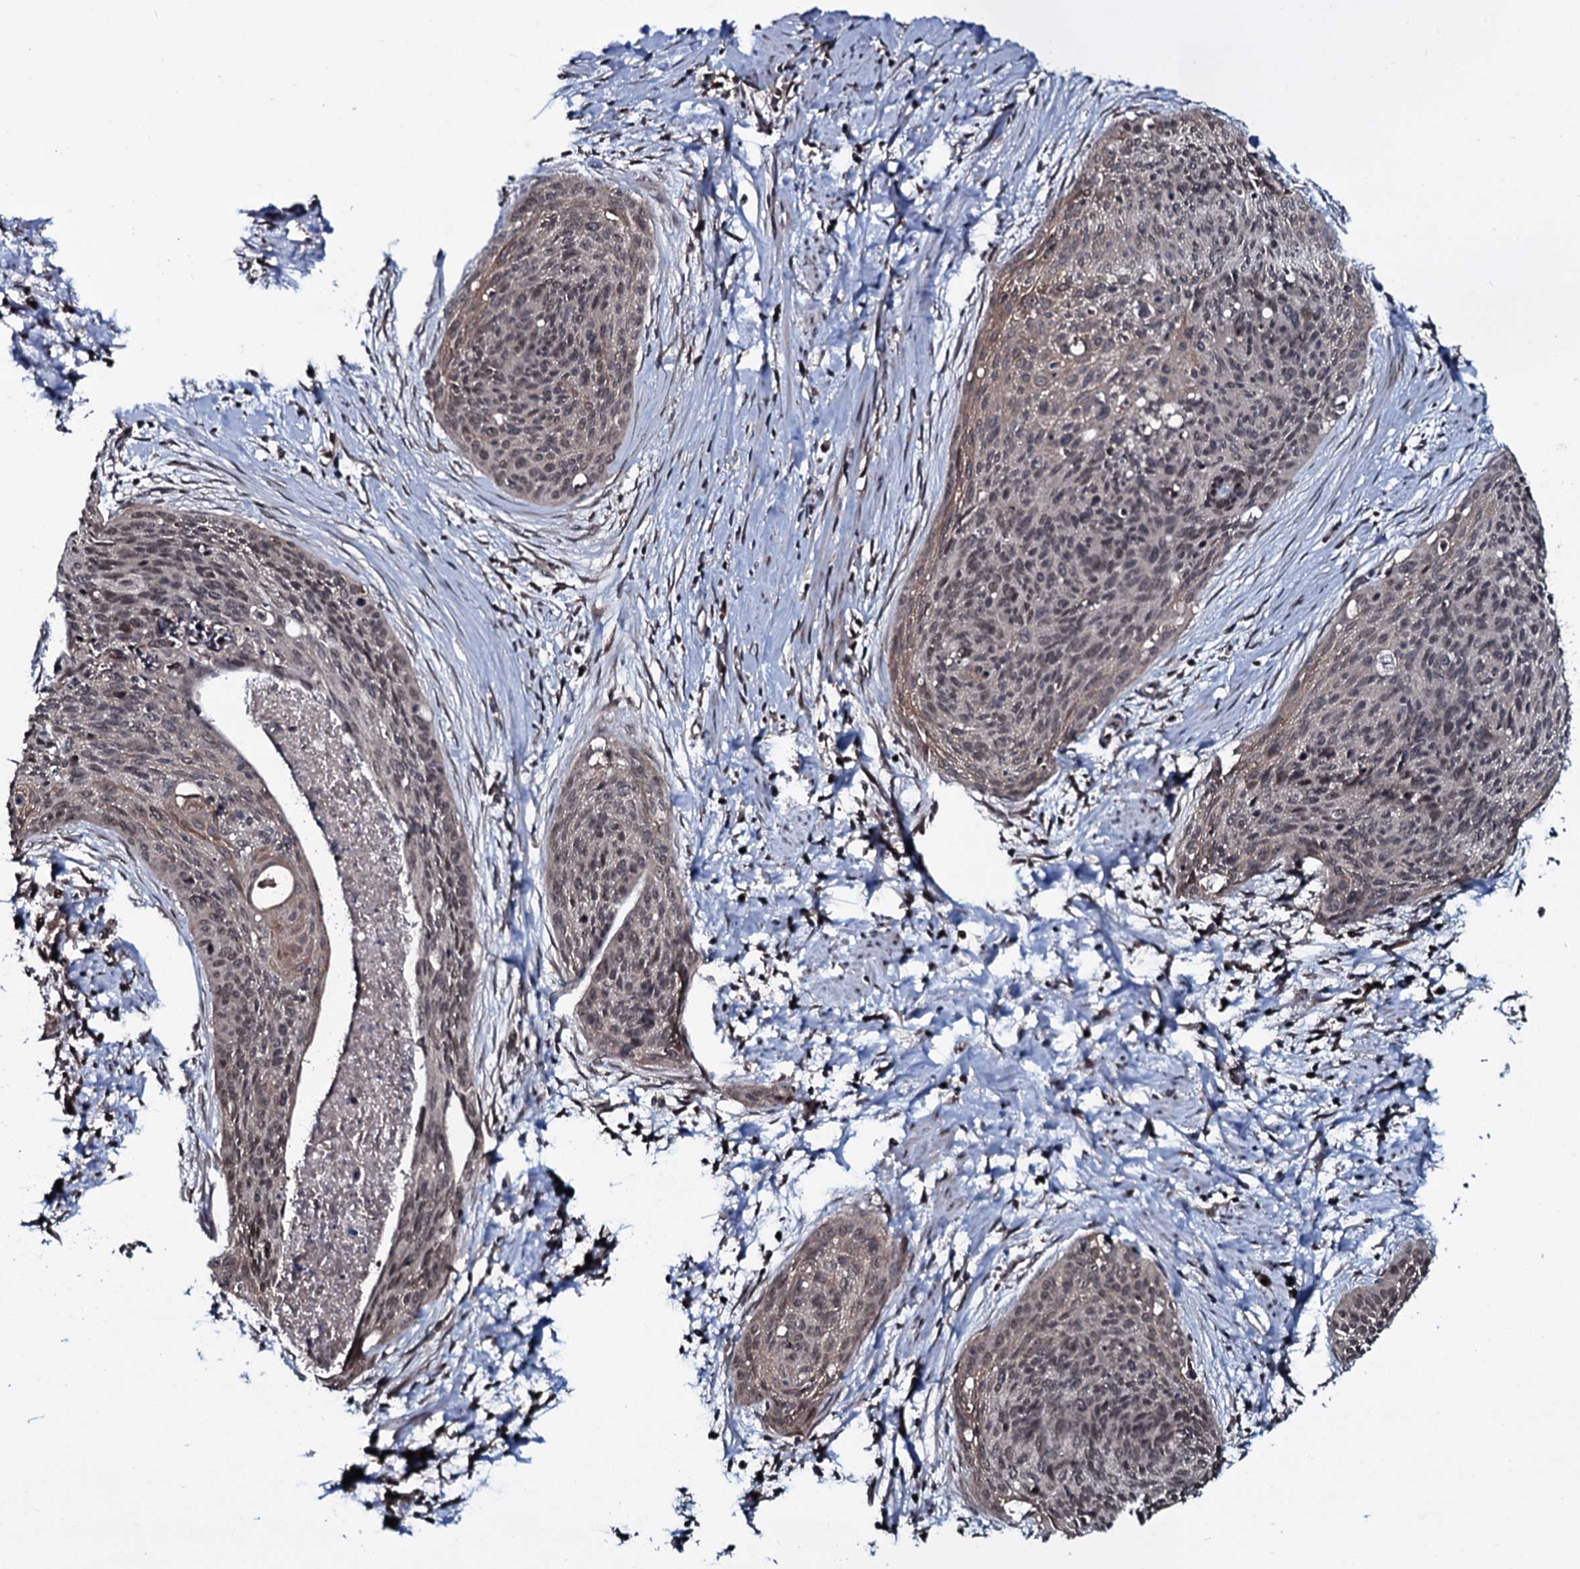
{"staining": {"intensity": "weak", "quantity": "25%-75%", "location": "nuclear"}, "tissue": "cervical cancer", "cell_type": "Tumor cells", "image_type": "cancer", "snomed": [{"axis": "morphology", "description": "Squamous cell carcinoma, NOS"}, {"axis": "topography", "description": "Cervix"}], "caption": "The photomicrograph reveals a brown stain indicating the presence of a protein in the nuclear of tumor cells in squamous cell carcinoma (cervical).", "gene": "HDDC3", "patient": {"sex": "female", "age": 55}}